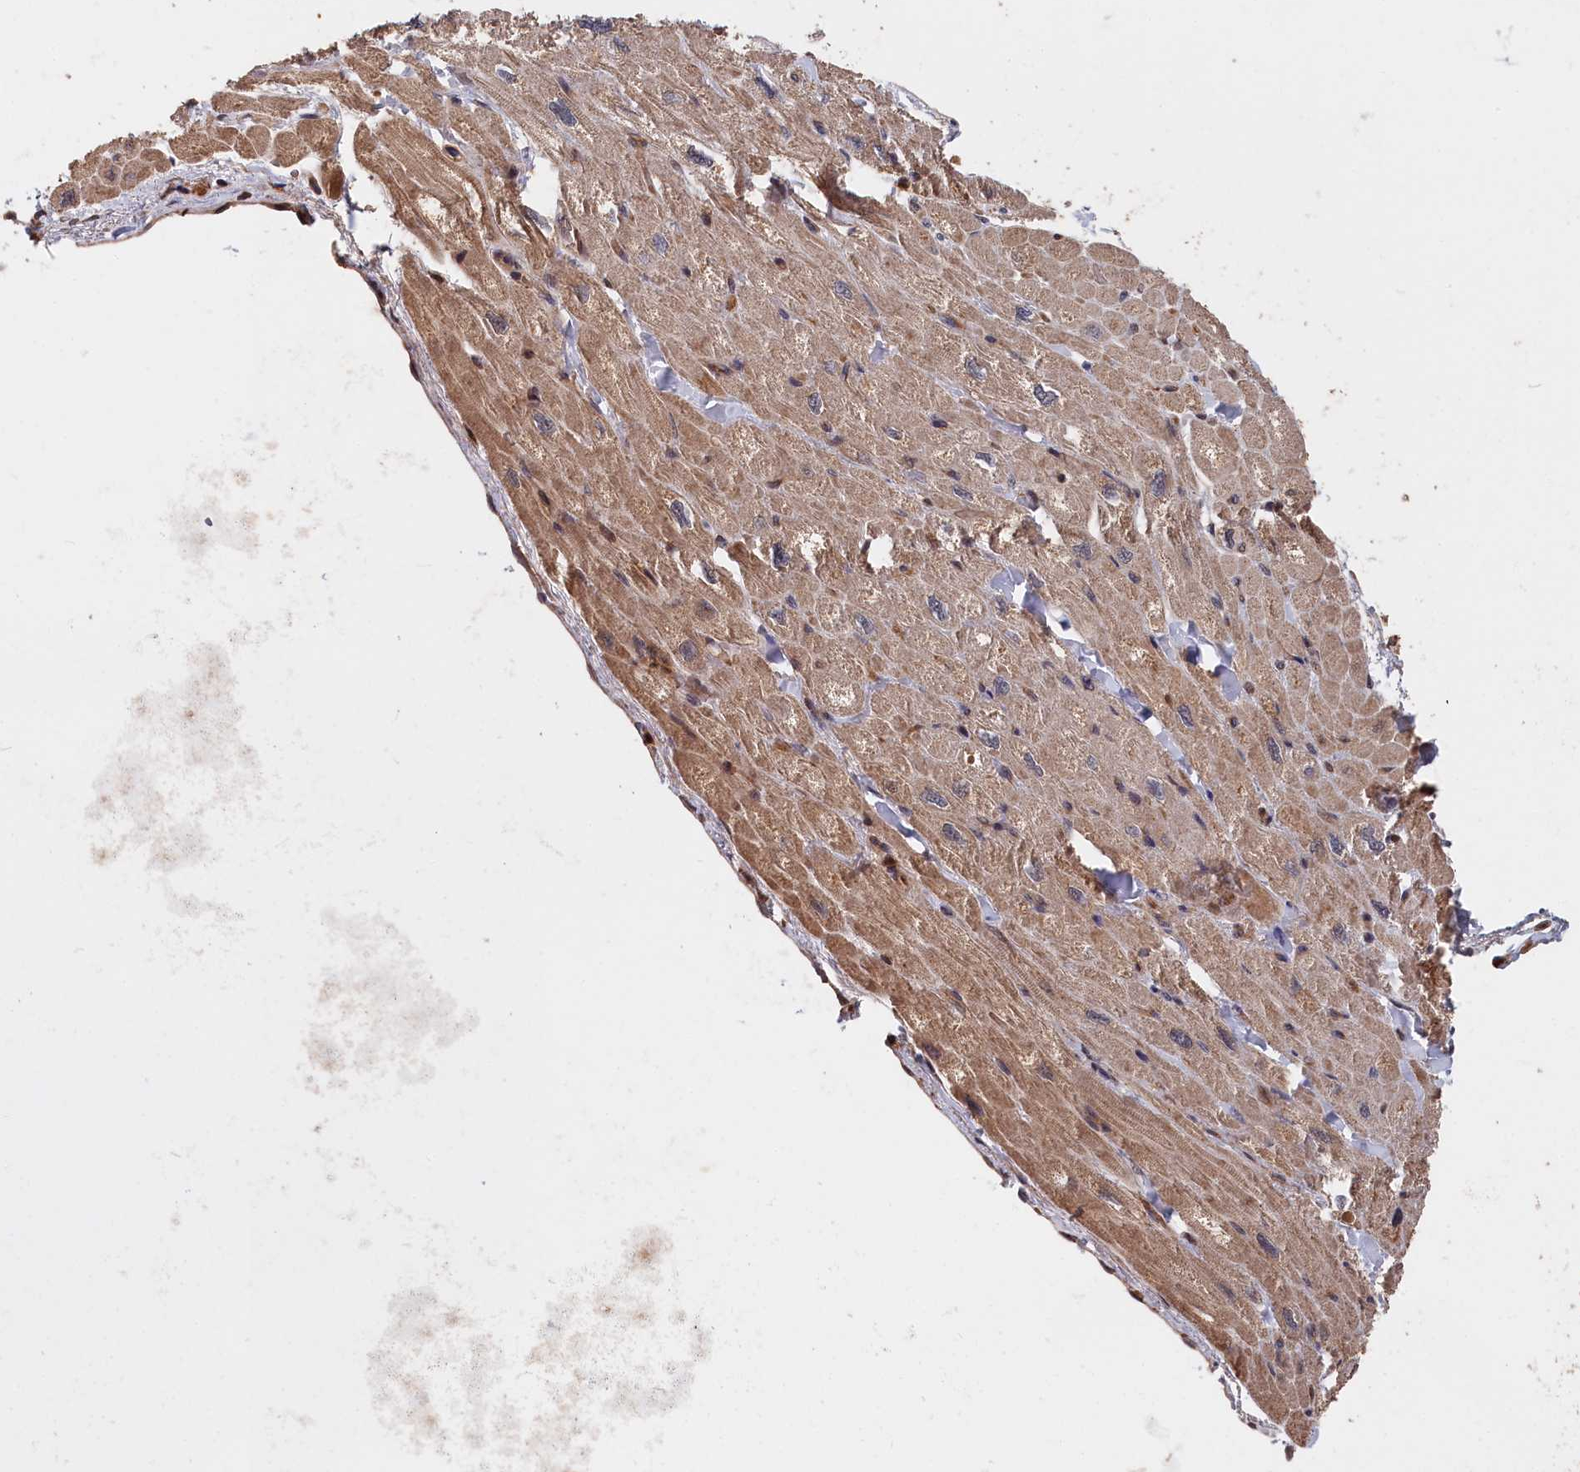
{"staining": {"intensity": "moderate", "quantity": "<25%", "location": "cytoplasmic/membranous"}, "tissue": "heart muscle", "cell_type": "Cardiomyocytes", "image_type": "normal", "snomed": [{"axis": "morphology", "description": "Normal tissue, NOS"}, {"axis": "topography", "description": "Heart"}], "caption": "Protein staining of normal heart muscle reveals moderate cytoplasmic/membranous staining in about <25% of cardiomyocytes.", "gene": "RMI2", "patient": {"sex": "male", "age": 65}}